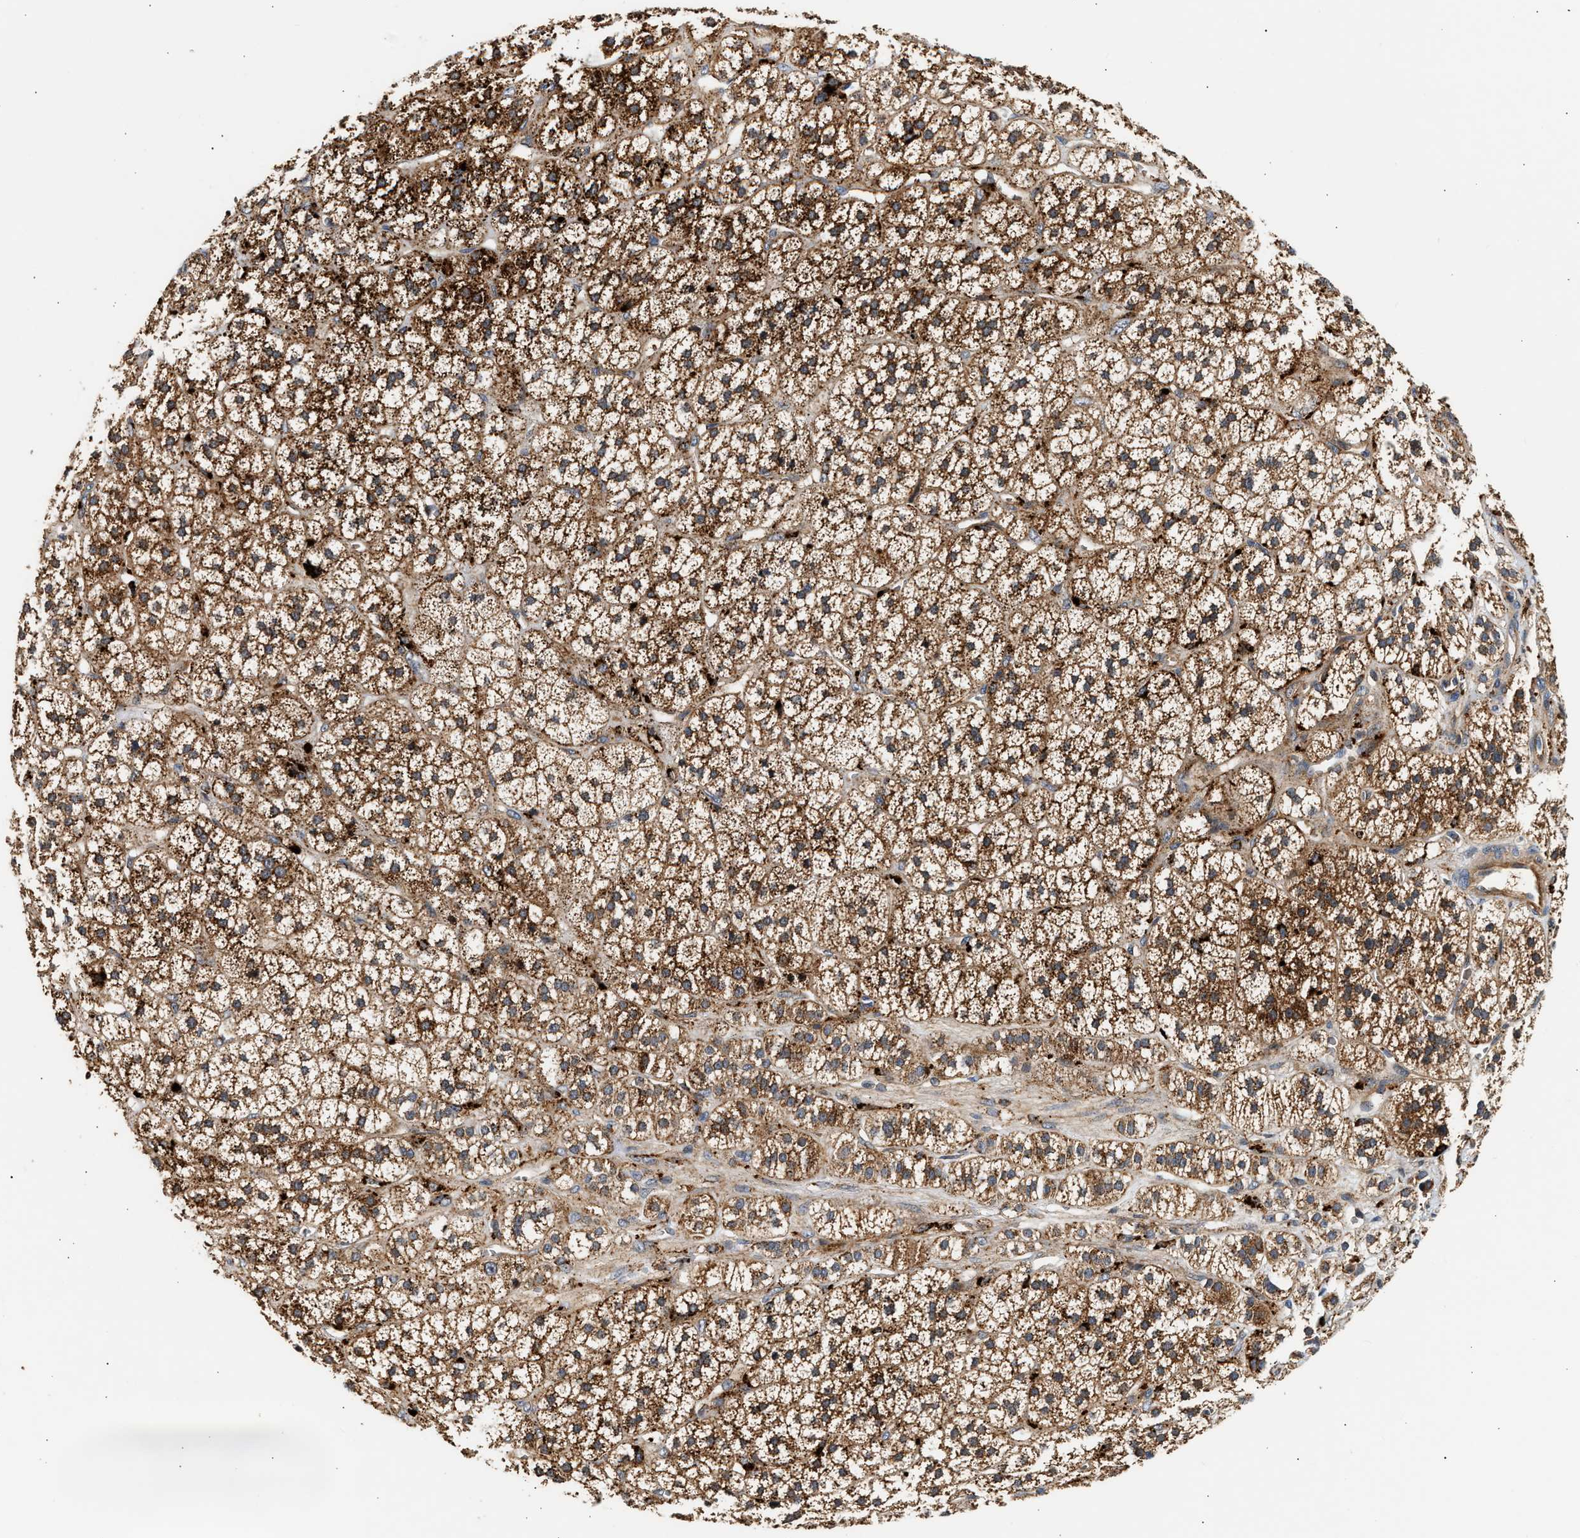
{"staining": {"intensity": "strong", "quantity": ">75%", "location": "cytoplasmic/membranous"}, "tissue": "adrenal gland", "cell_type": "Glandular cells", "image_type": "normal", "snomed": [{"axis": "morphology", "description": "Normal tissue, NOS"}, {"axis": "topography", "description": "Adrenal gland"}], "caption": "This is a micrograph of immunohistochemistry (IHC) staining of unremarkable adrenal gland, which shows strong positivity in the cytoplasmic/membranous of glandular cells.", "gene": "PLD3", "patient": {"sex": "male", "age": 56}}